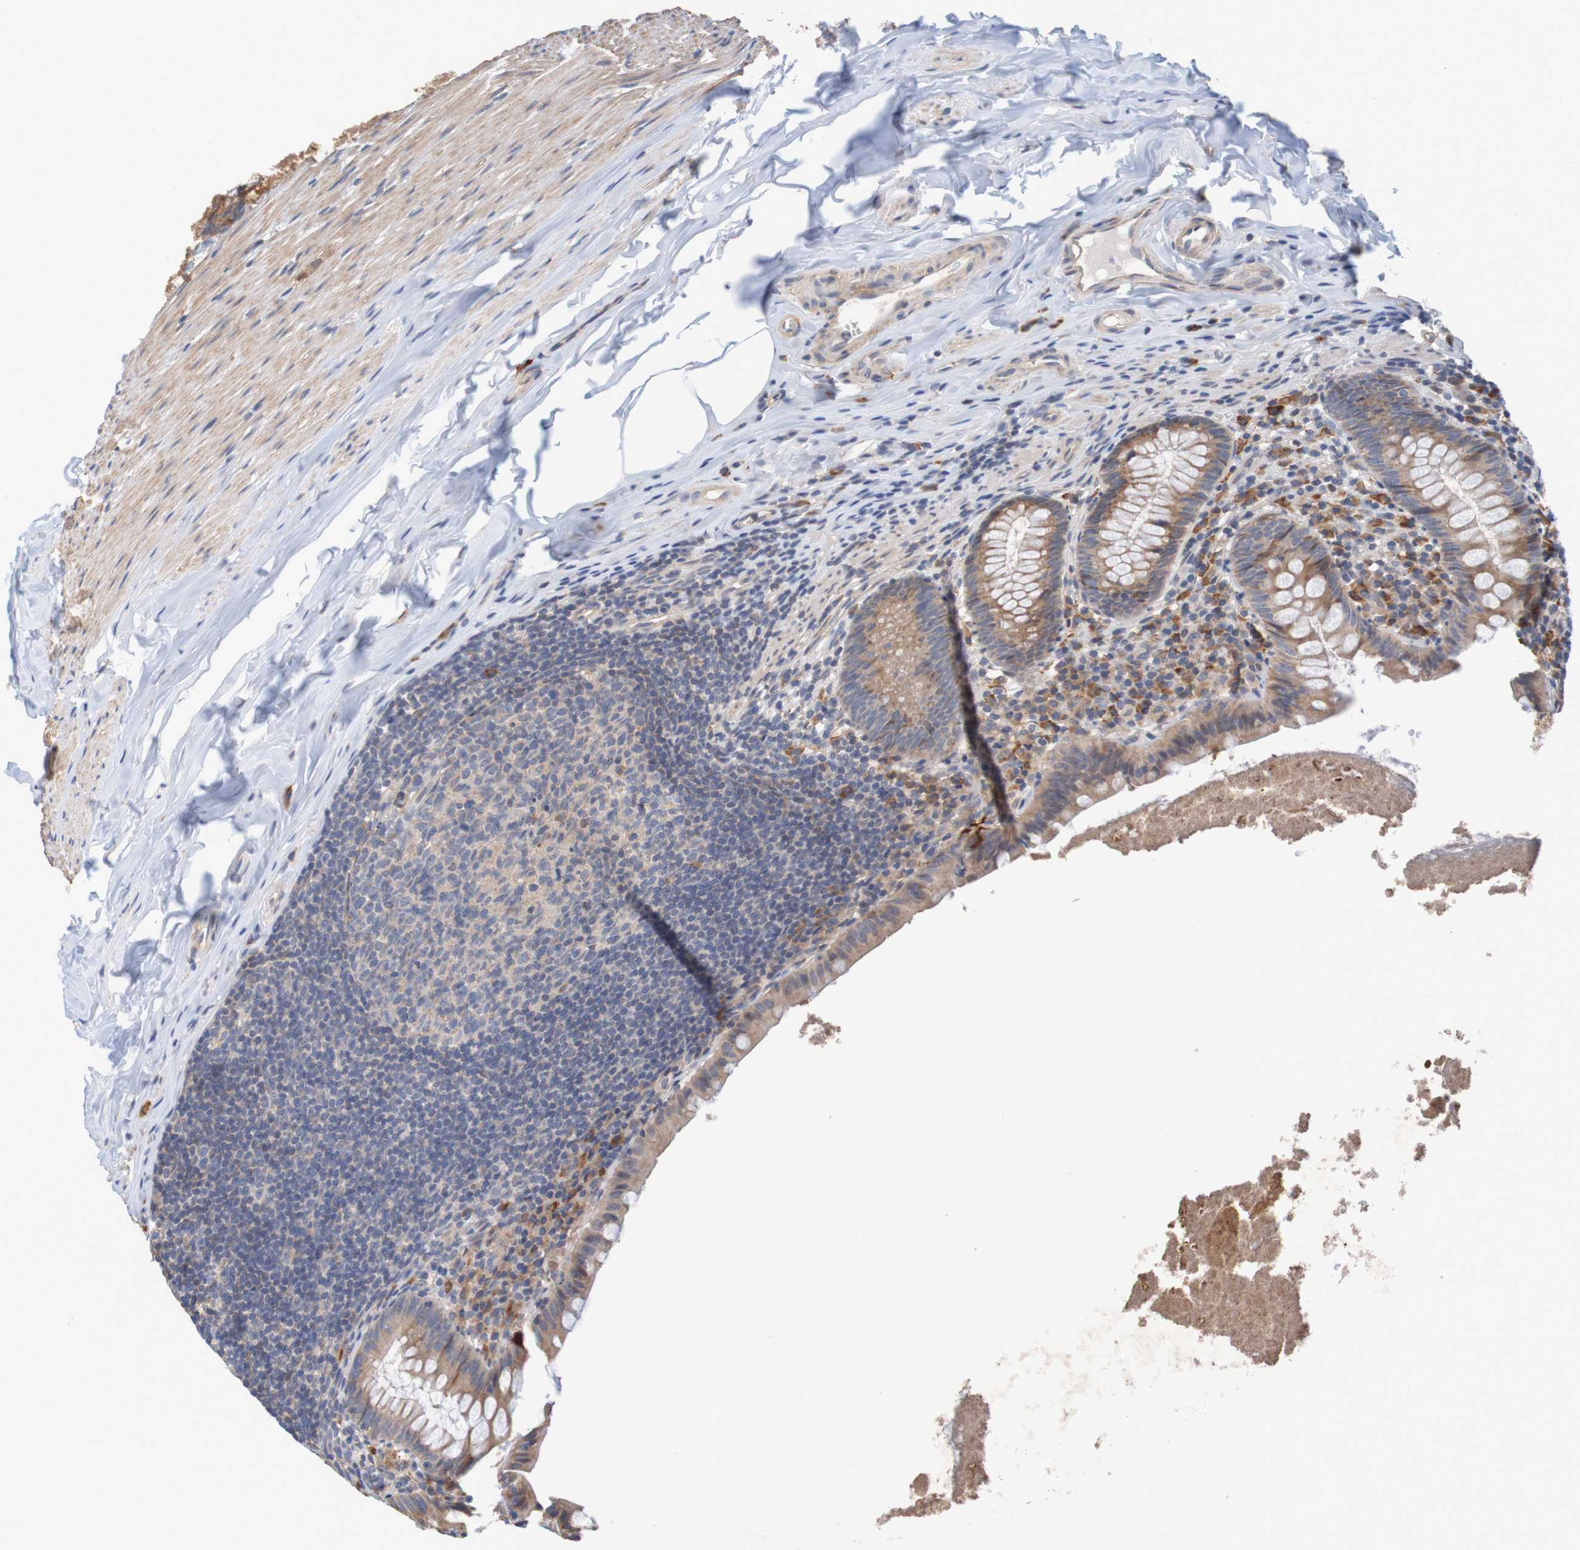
{"staining": {"intensity": "weak", "quantity": ">75%", "location": "cytoplasmic/membranous"}, "tissue": "appendix", "cell_type": "Glandular cells", "image_type": "normal", "snomed": [{"axis": "morphology", "description": "Normal tissue, NOS"}, {"axis": "topography", "description": "Appendix"}], "caption": "A brown stain shows weak cytoplasmic/membranous staining of a protein in glandular cells of normal human appendix. Nuclei are stained in blue.", "gene": "CLDN18", "patient": {"sex": "male", "age": 52}}